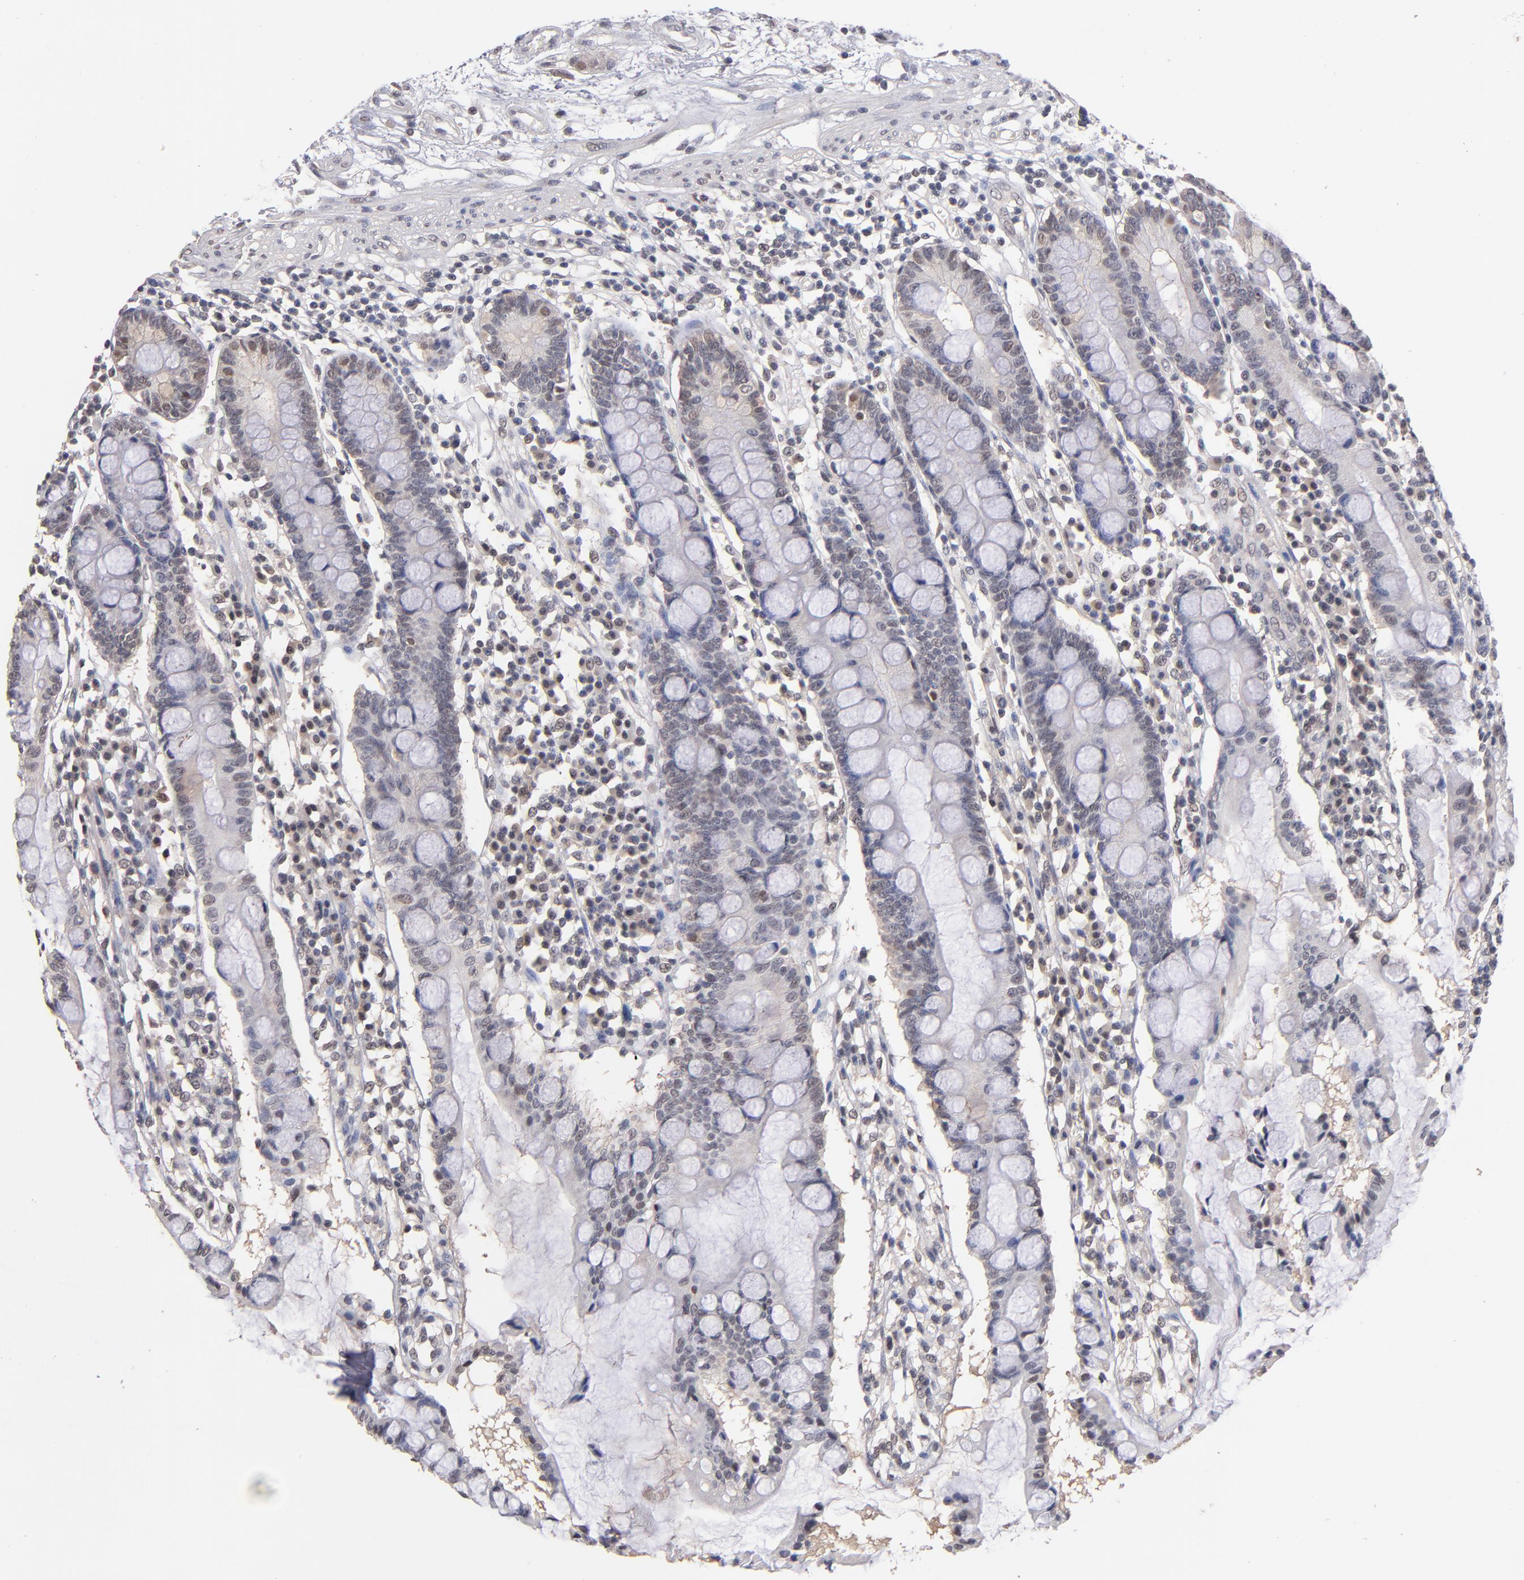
{"staining": {"intensity": "weak", "quantity": "25%-75%", "location": "cytoplasmic/membranous"}, "tissue": "small intestine", "cell_type": "Glandular cells", "image_type": "normal", "snomed": [{"axis": "morphology", "description": "Normal tissue, NOS"}, {"axis": "topography", "description": "Small intestine"}], "caption": "Small intestine was stained to show a protein in brown. There is low levels of weak cytoplasmic/membranous expression in about 25%-75% of glandular cells. Ihc stains the protein of interest in brown and the nuclei are stained blue.", "gene": "PSMD10", "patient": {"sex": "female", "age": 51}}